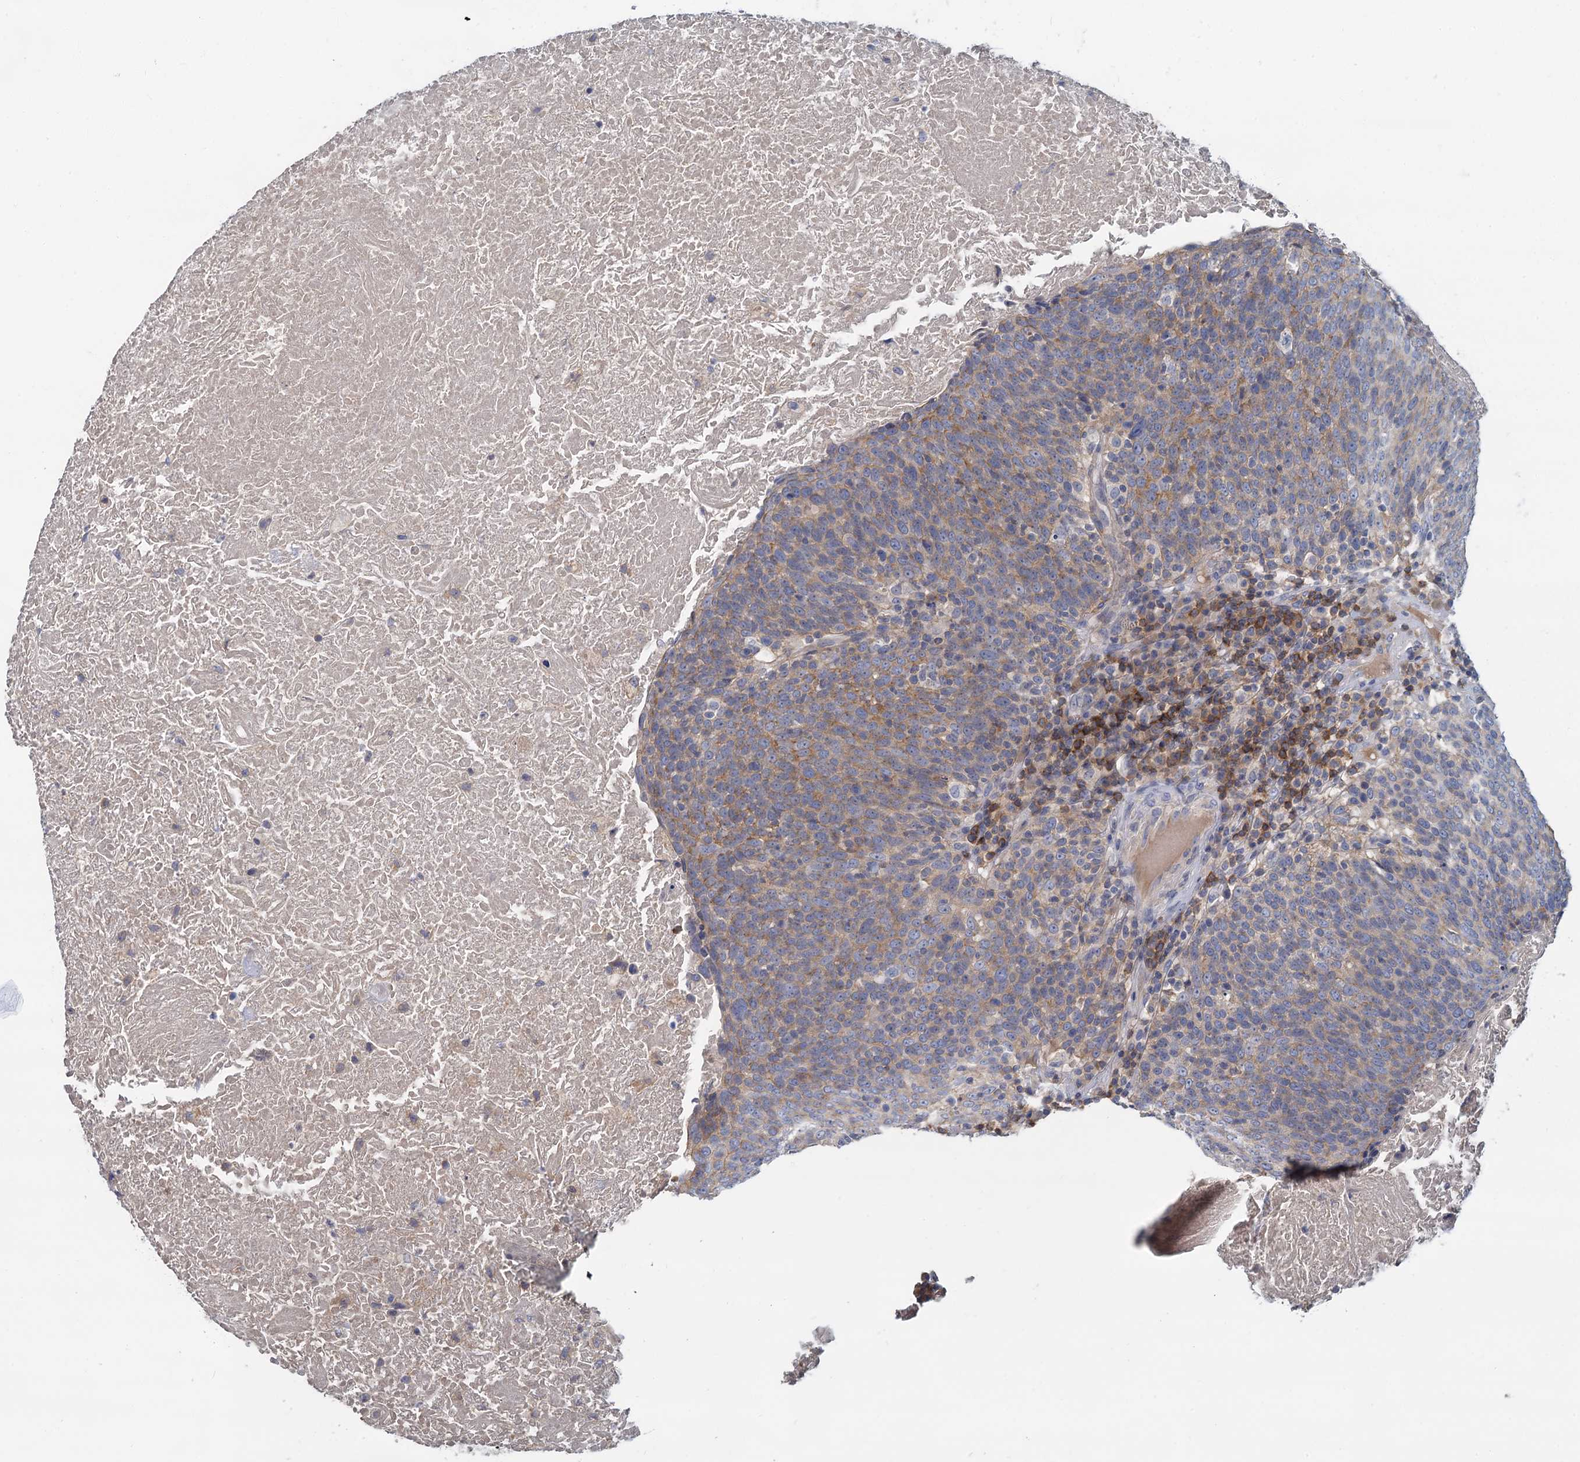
{"staining": {"intensity": "weak", "quantity": ">75%", "location": "cytoplasmic/membranous"}, "tissue": "head and neck cancer", "cell_type": "Tumor cells", "image_type": "cancer", "snomed": [{"axis": "morphology", "description": "Squamous cell carcinoma, NOS"}, {"axis": "morphology", "description": "Squamous cell carcinoma, metastatic, NOS"}, {"axis": "topography", "description": "Lymph node"}, {"axis": "topography", "description": "Head-Neck"}], "caption": "DAB (3,3'-diaminobenzidine) immunohistochemical staining of head and neck squamous cell carcinoma shows weak cytoplasmic/membranous protein staining in about >75% of tumor cells.", "gene": "ACSM3", "patient": {"sex": "male", "age": 62}}